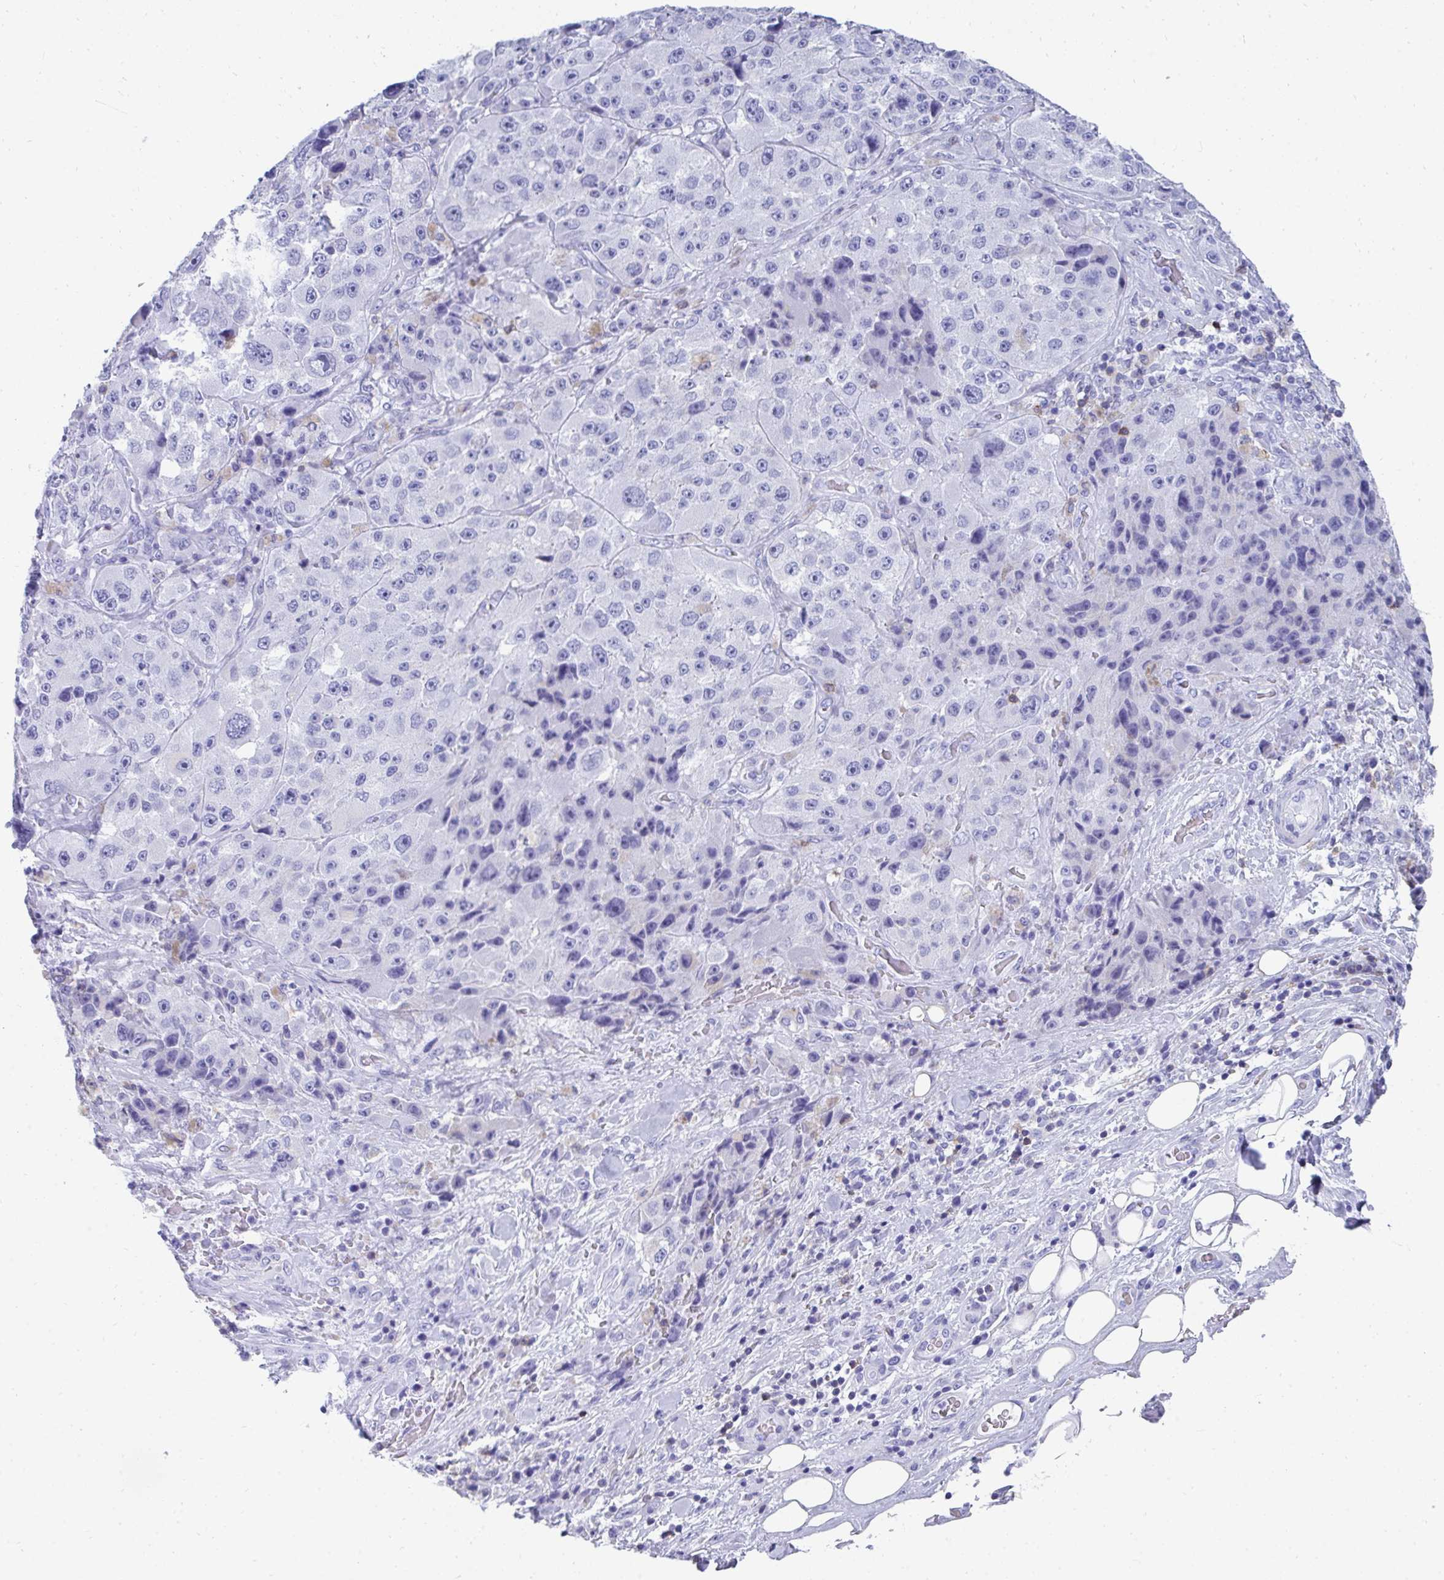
{"staining": {"intensity": "negative", "quantity": "none", "location": "none"}, "tissue": "melanoma", "cell_type": "Tumor cells", "image_type": "cancer", "snomed": [{"axis": "morphology", "description": "Malignant melanoma, Metastatic site"}, {"axis": "topography", "description": "Lymph node"}], "caption": "High magnification brightfield microscopy of melanoma stained with DAB (3,3'-diaminobenzidine) (brown) and counterstained with hematoxylin (blue): tumor cells show no significant expression.", "gene": "CD7", "patient": {"sex": "male", "age": 62}}